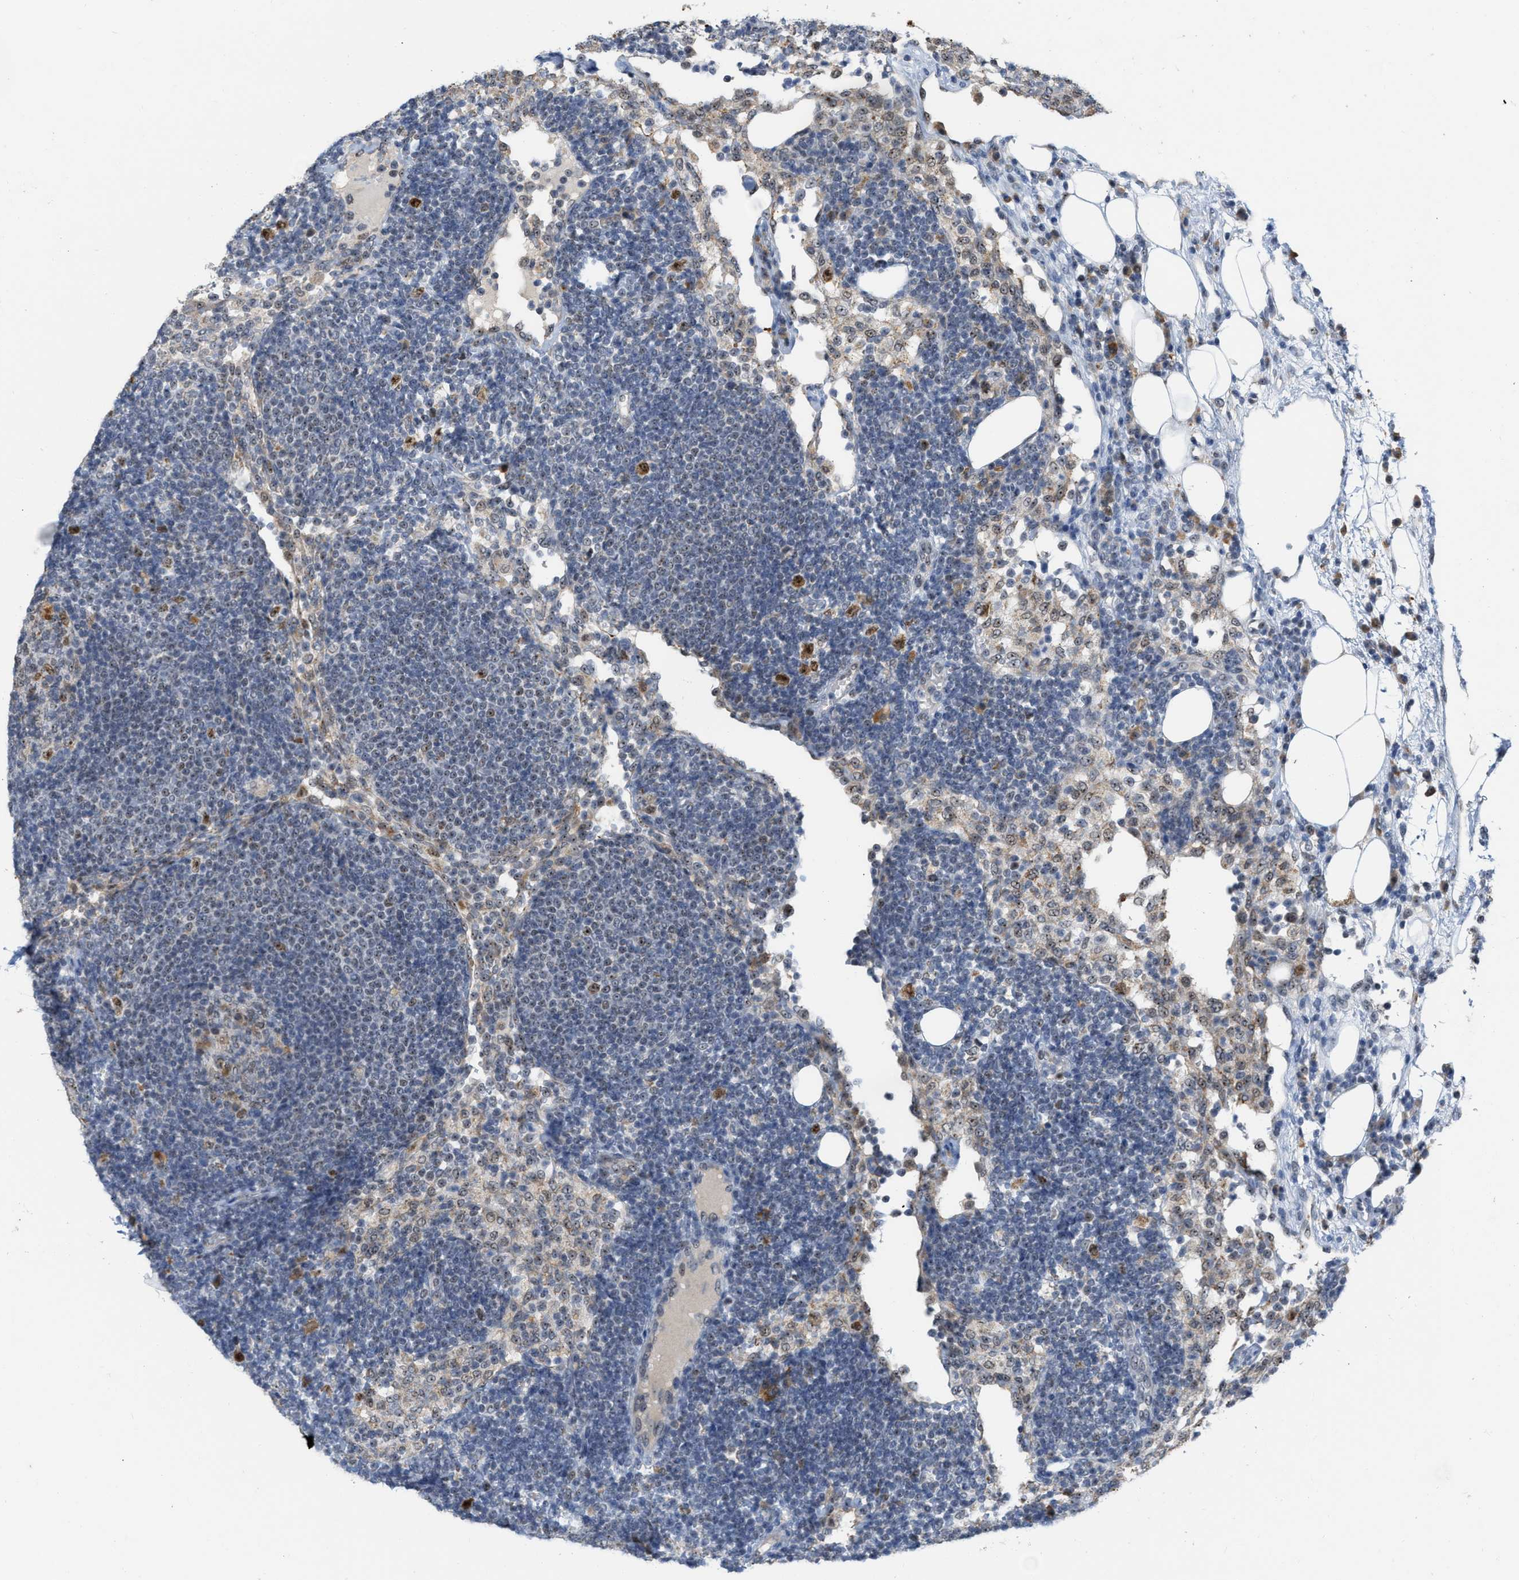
{"staining": {"intensity": "moderate", "quantity": "25%-75%", "location": "nuclear"}, "tissue": "lymph node", "cell_type": "Germinal center cells", "image_type": "normal", "snomed": [{"axis": "morphology", "description": "Normal tissue, NOS"}, {"axis": "morphology", "description": "Carcinoid, malignant, NOS"}, {"axis": "topography", "description": "Lymph node"}], "caption": "High-magnification brightfield microscopy of benign lymph node stained with DAB (brown) and counterstained with hematoxylin (blue). germinal center cells exhibit moderate nuclear positivity is present in about25%-75% of cells. (DAB = brown stain, brightfield microscopy at high magnification).", "gene": "ELAC2", "patient": {"sex": "male", "age": 47}}